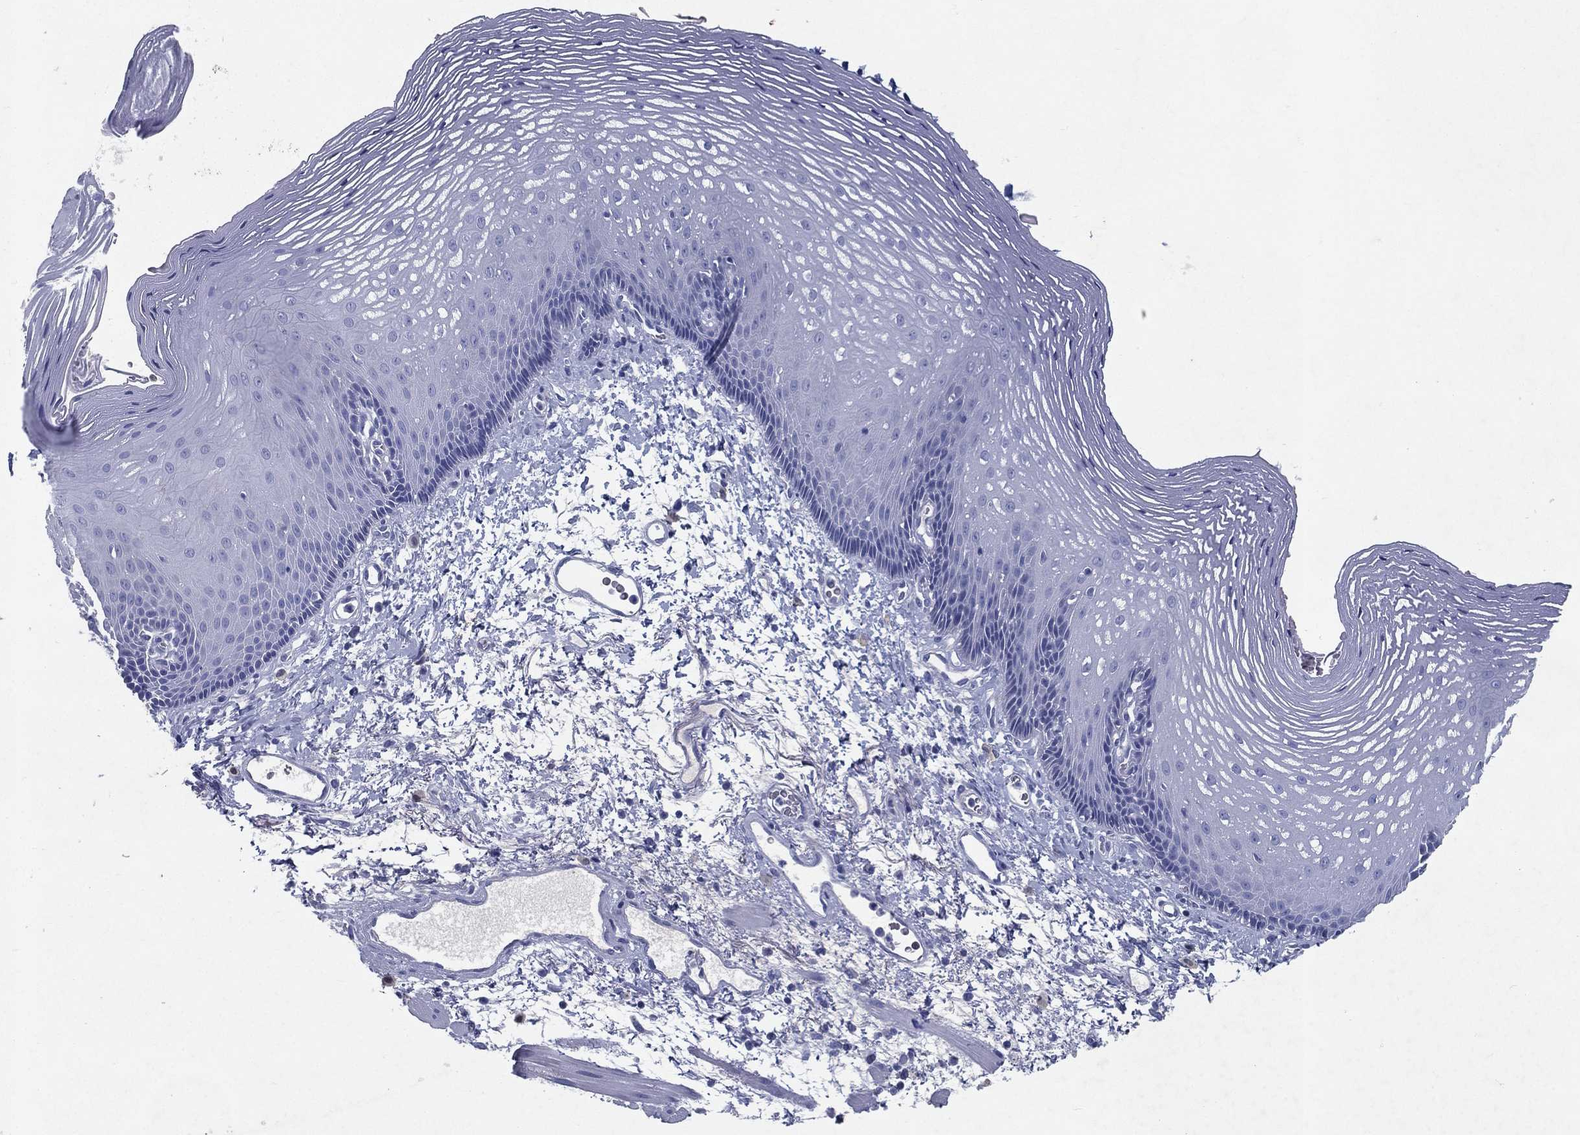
{"staining": {"intensity": "negative", "quantity": "none", "location": "none"}, "tissue": "esophagus", "cell_type": "Squamous epithelial cells", "image_type": "normal", "snomed": [{"axis": "morphology", "description": "Normal tissue, NOS"}, {"axis": "topography", "description": "Esophagus"}], "caption": "Immunohistochemical staining of normal esophagus exhibits no significant expression in squamous epithelial cells.", "gene": "RGS13", "patient": {"sex": "male", "age": 76}}